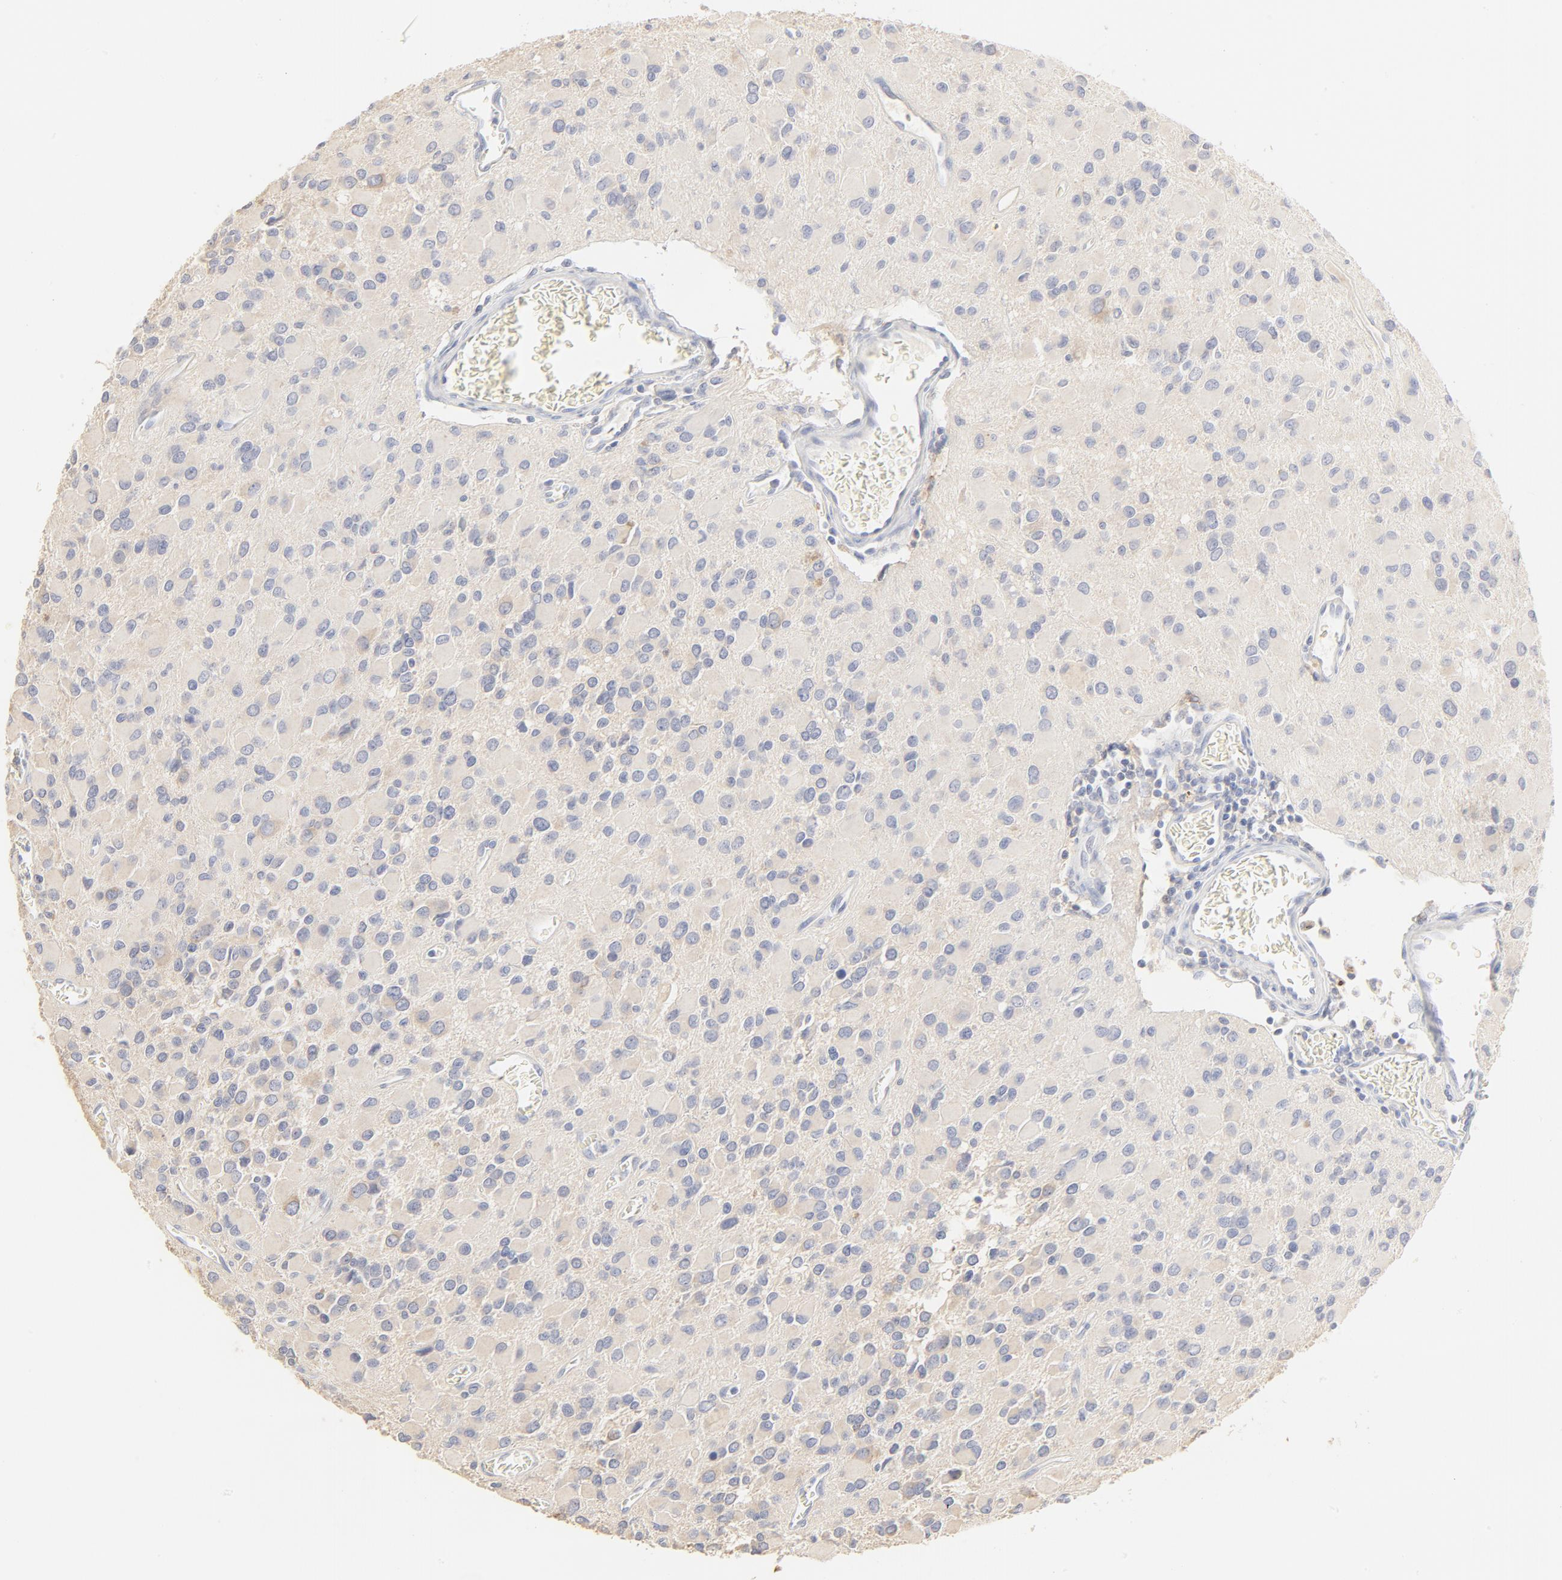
{"staining": {"intensity": "negative", "quantity": "none", "location": "none"}, "tissue": "glioma", "cell_type": "Tumor cells", "image_type": "cancer", "snomed": [{"axis": "morphology", "description": "Glioma, malignant, Low grade"}, {"axis": "topography", "description": "Brain"}], "caption": "A micrograph of human malignant low-grade glioma is negative for staining in tumor cells. (DAB immunohistochemistry (IHC) visualized using brightfield microscopy, high magnification).", "gene": "FCGBP", "patient": {"sex": "male", "age": 42}}